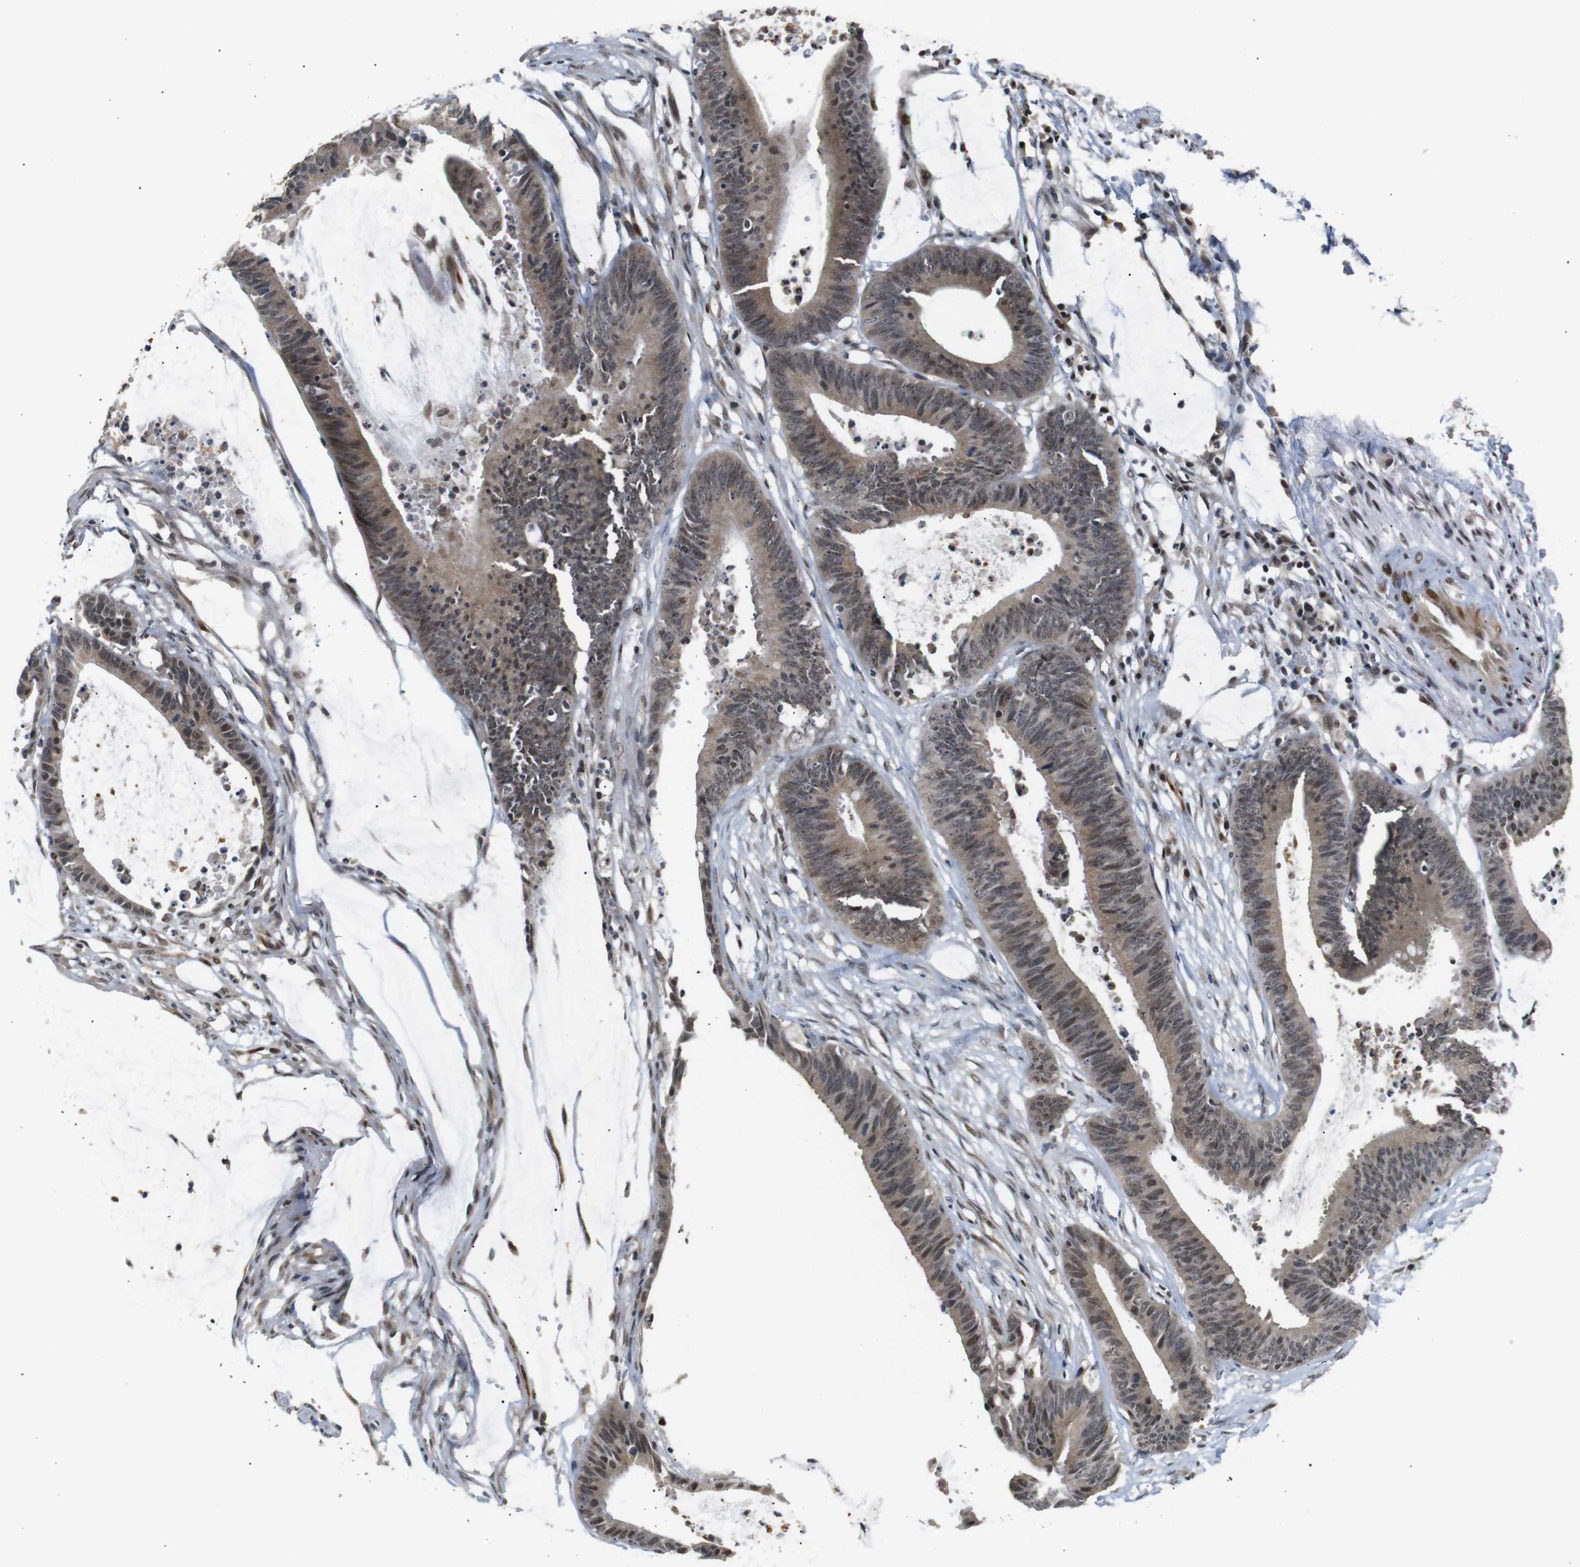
{"staining": {"intensity": "moderate", "quantity": ">75%", "location": "cytoplasmic/membranous,nuclear"}, "tissue": "colorectal cancer", "cell_type": "Tumor cells", "image_type": "cancer", "snomed": [{"axis": "morphology", "description": "Adenocarcinoma, NOS"}, {"axis": "topography", "description": "Rectum"}], "caption": "Immunohistochemical staining of colorectal adenocarcinoma displays medium levels of moderate cytoplasmic/membranous and nuclear protein expression in approximately >75% of tumor cells. (brown staining indicates protein expression, while blue staining denotes nuclei).", "gene": "TBX2", "patient": {"sex": "female", "age": 66}}